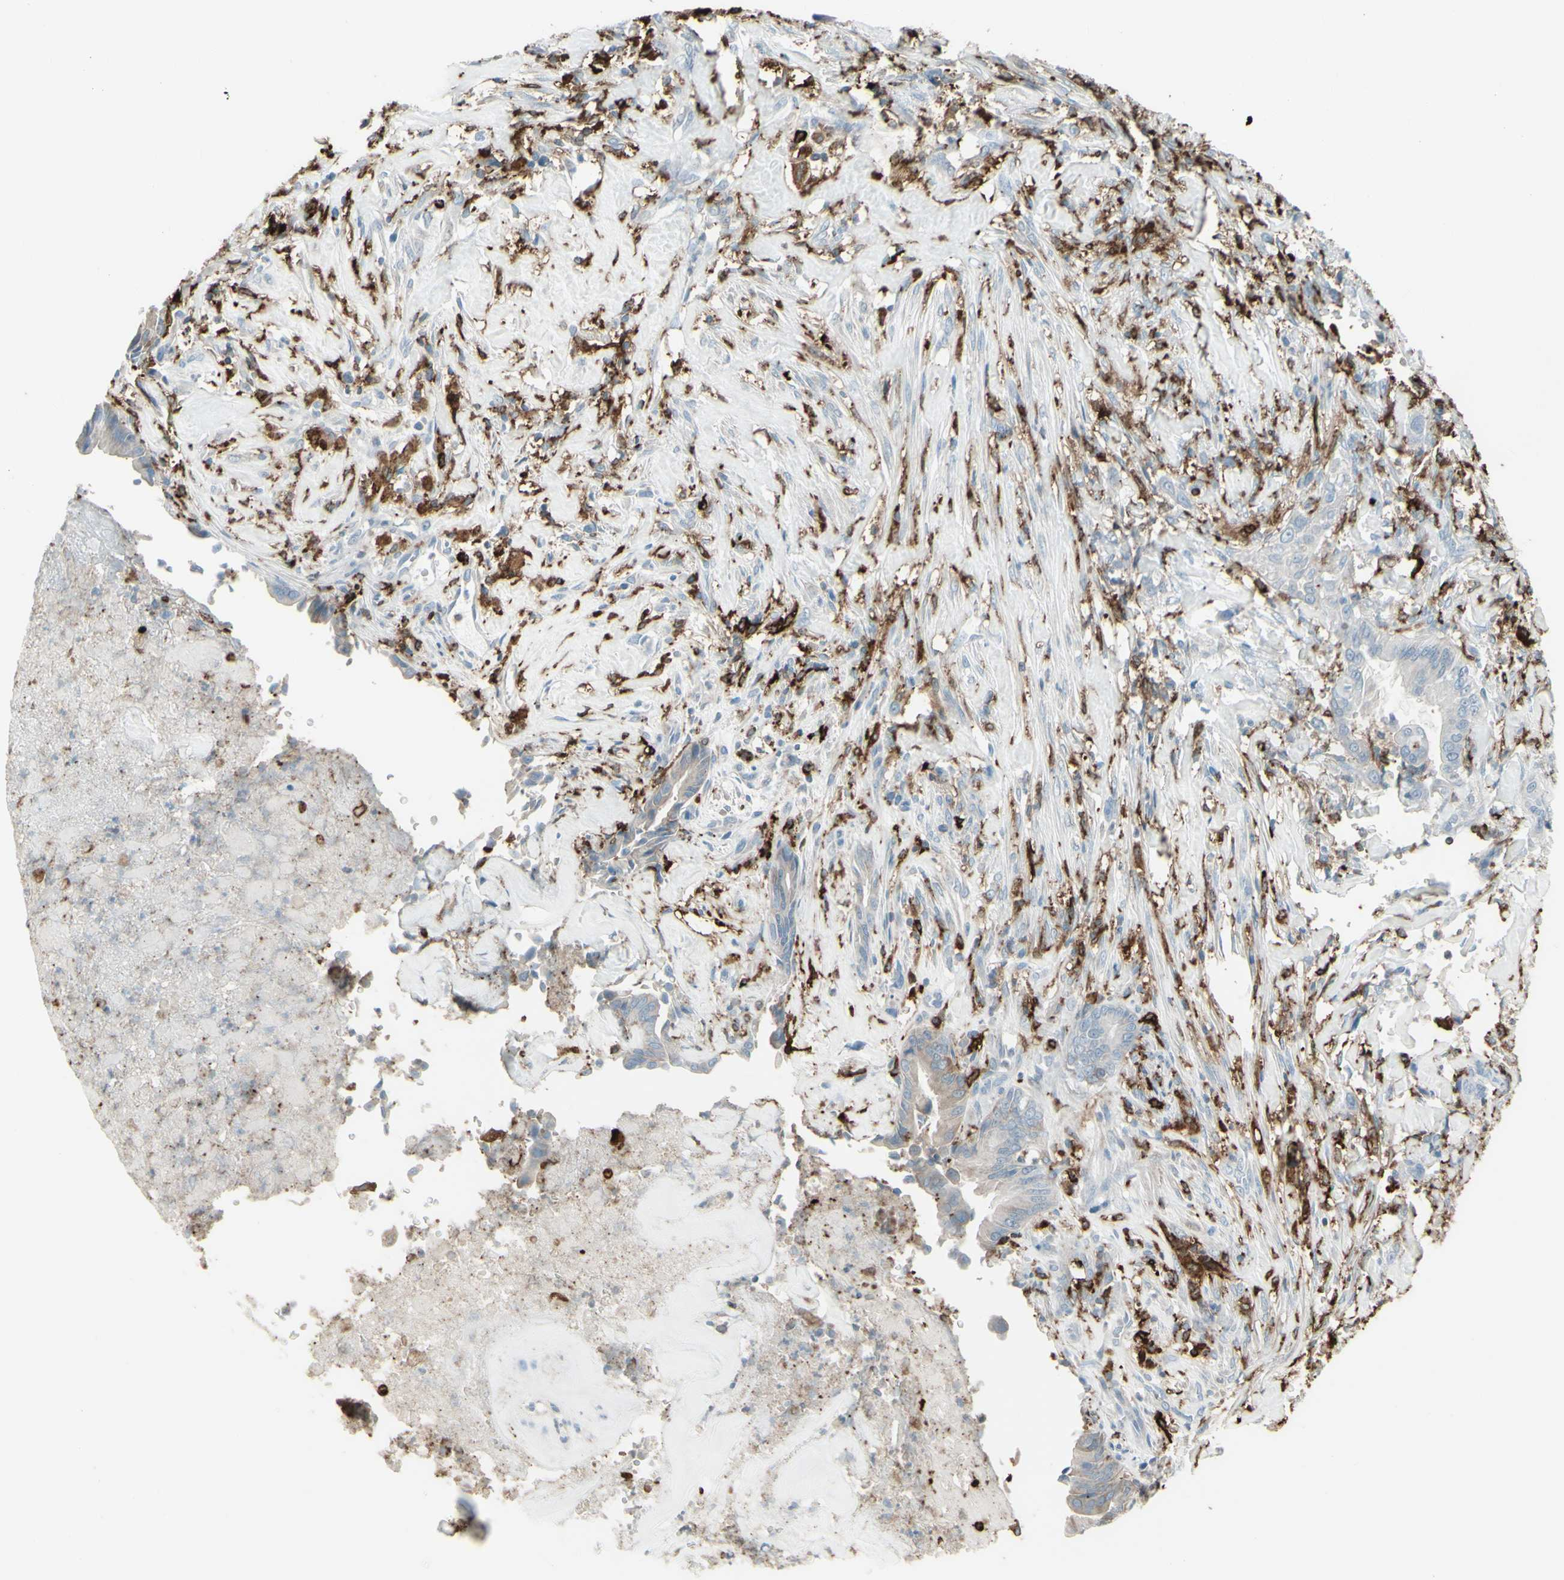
{"staining": {"intensity": "weak", "quantity": "<25%", "location": "cytoplasmic/membranous"}, "tissue": "liver cancer", "cell_type": "Tumor cells", "image_type": "cancer", "snomed": [{"axis": "morphology", "description": "Cholangiocarcinoma"}, {"axis": "topography", "description": "Liver"}], "caption": "Human liver cancer (cholangiocarcinoma) stained for a protein using IHC reveals no positivity in tumor cells.", "gene": "HLA-DPB1", "patient": {"sex": "female", "age": 67}}